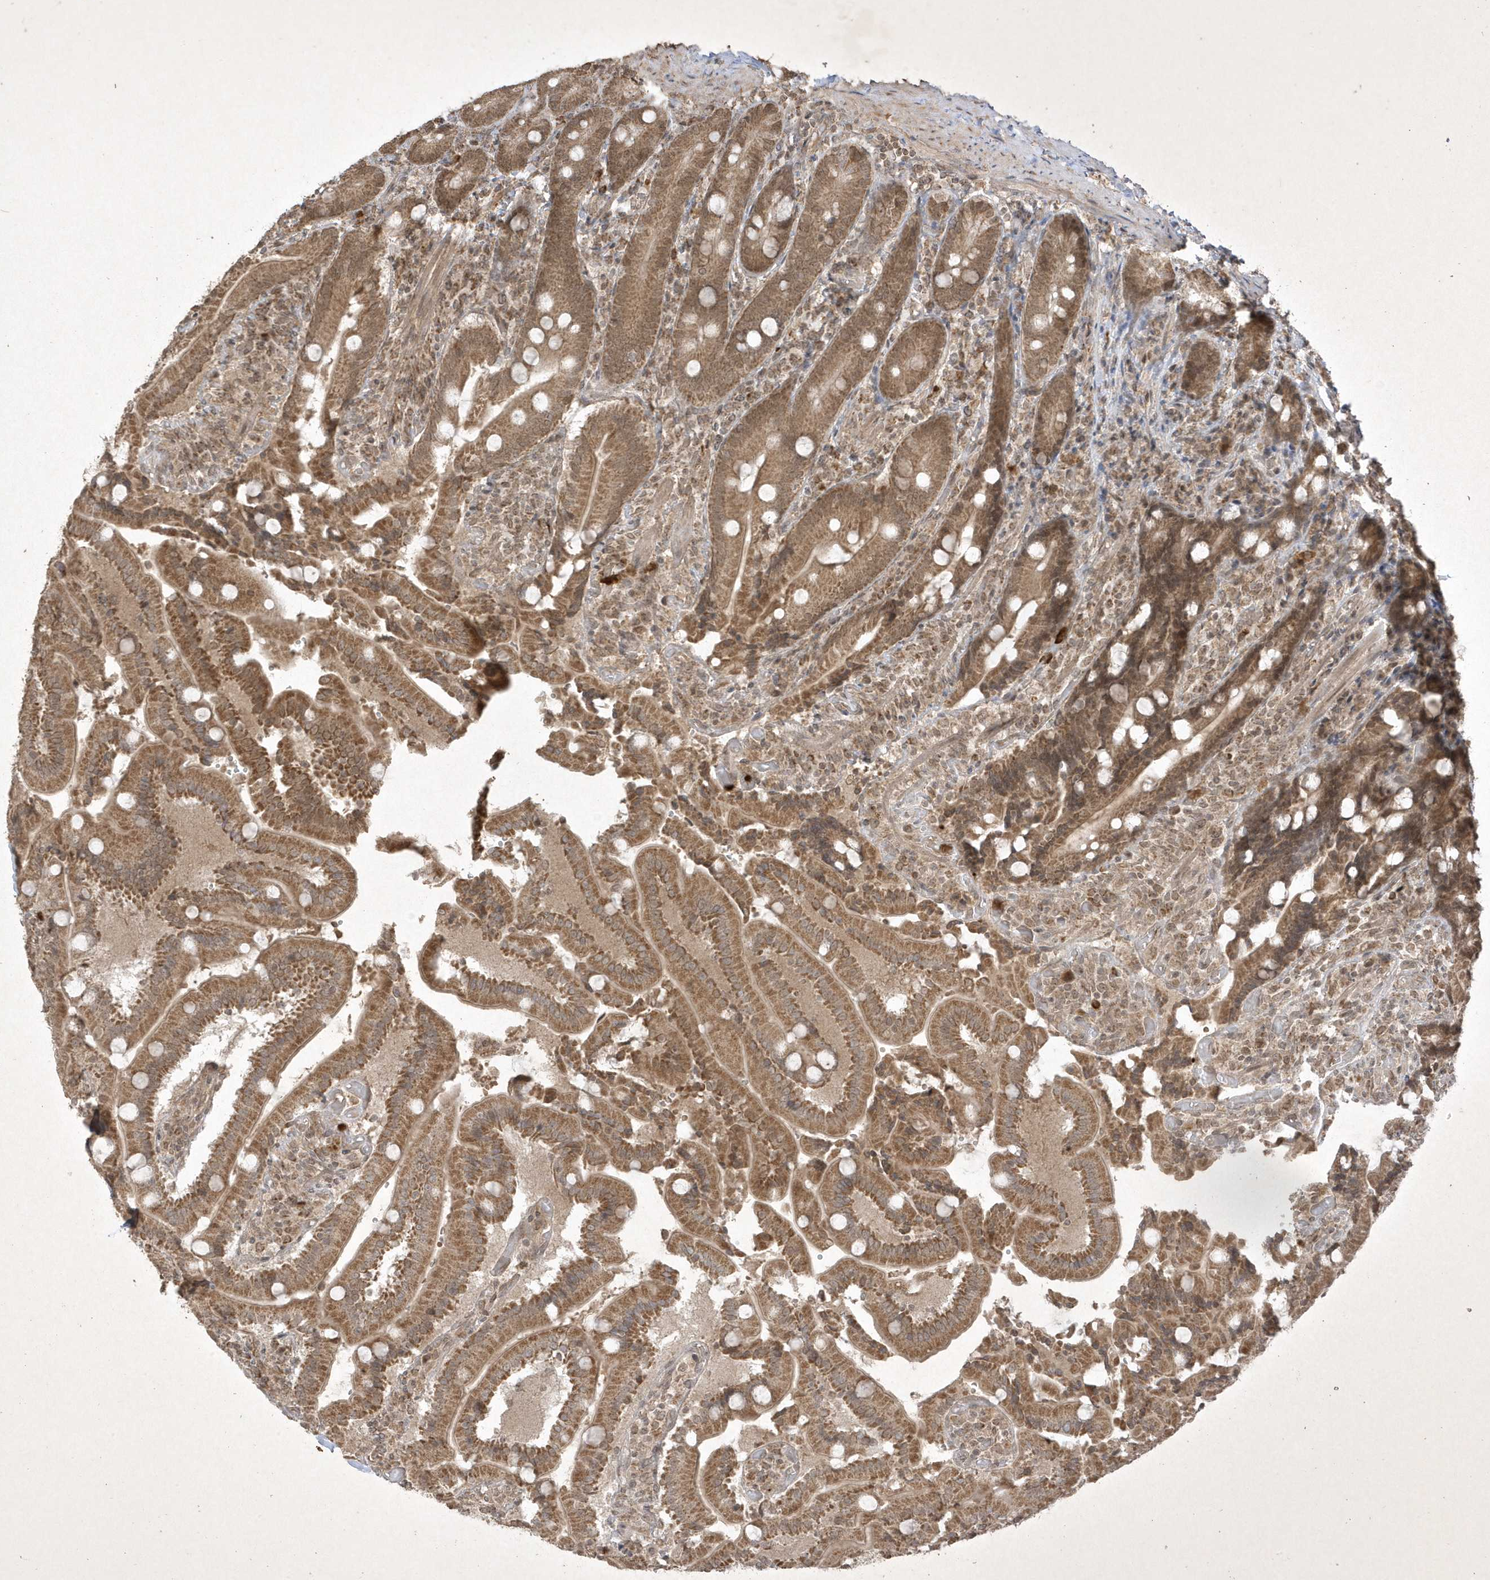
{"staining": {"intensity": "moderate", "quantity": ">75%", "location": "cytoplasmic/membranous"}, "tissue": "duodenum", "cell_type": "Glandular cells", "image_type": "normal", "snomed": [{"axis": "morphology", "description": "Normal tissue, NOS"}, {"axis": "topography", "description": "Duodenum"}], "caption": "Protein expression analysis of benign human duodenum reveals moderate cytoplasmic/membranous positivity in about >75% of glandular cells.", "gene": "ZNF213", "patient": {"sex": "female", "age": 62}}